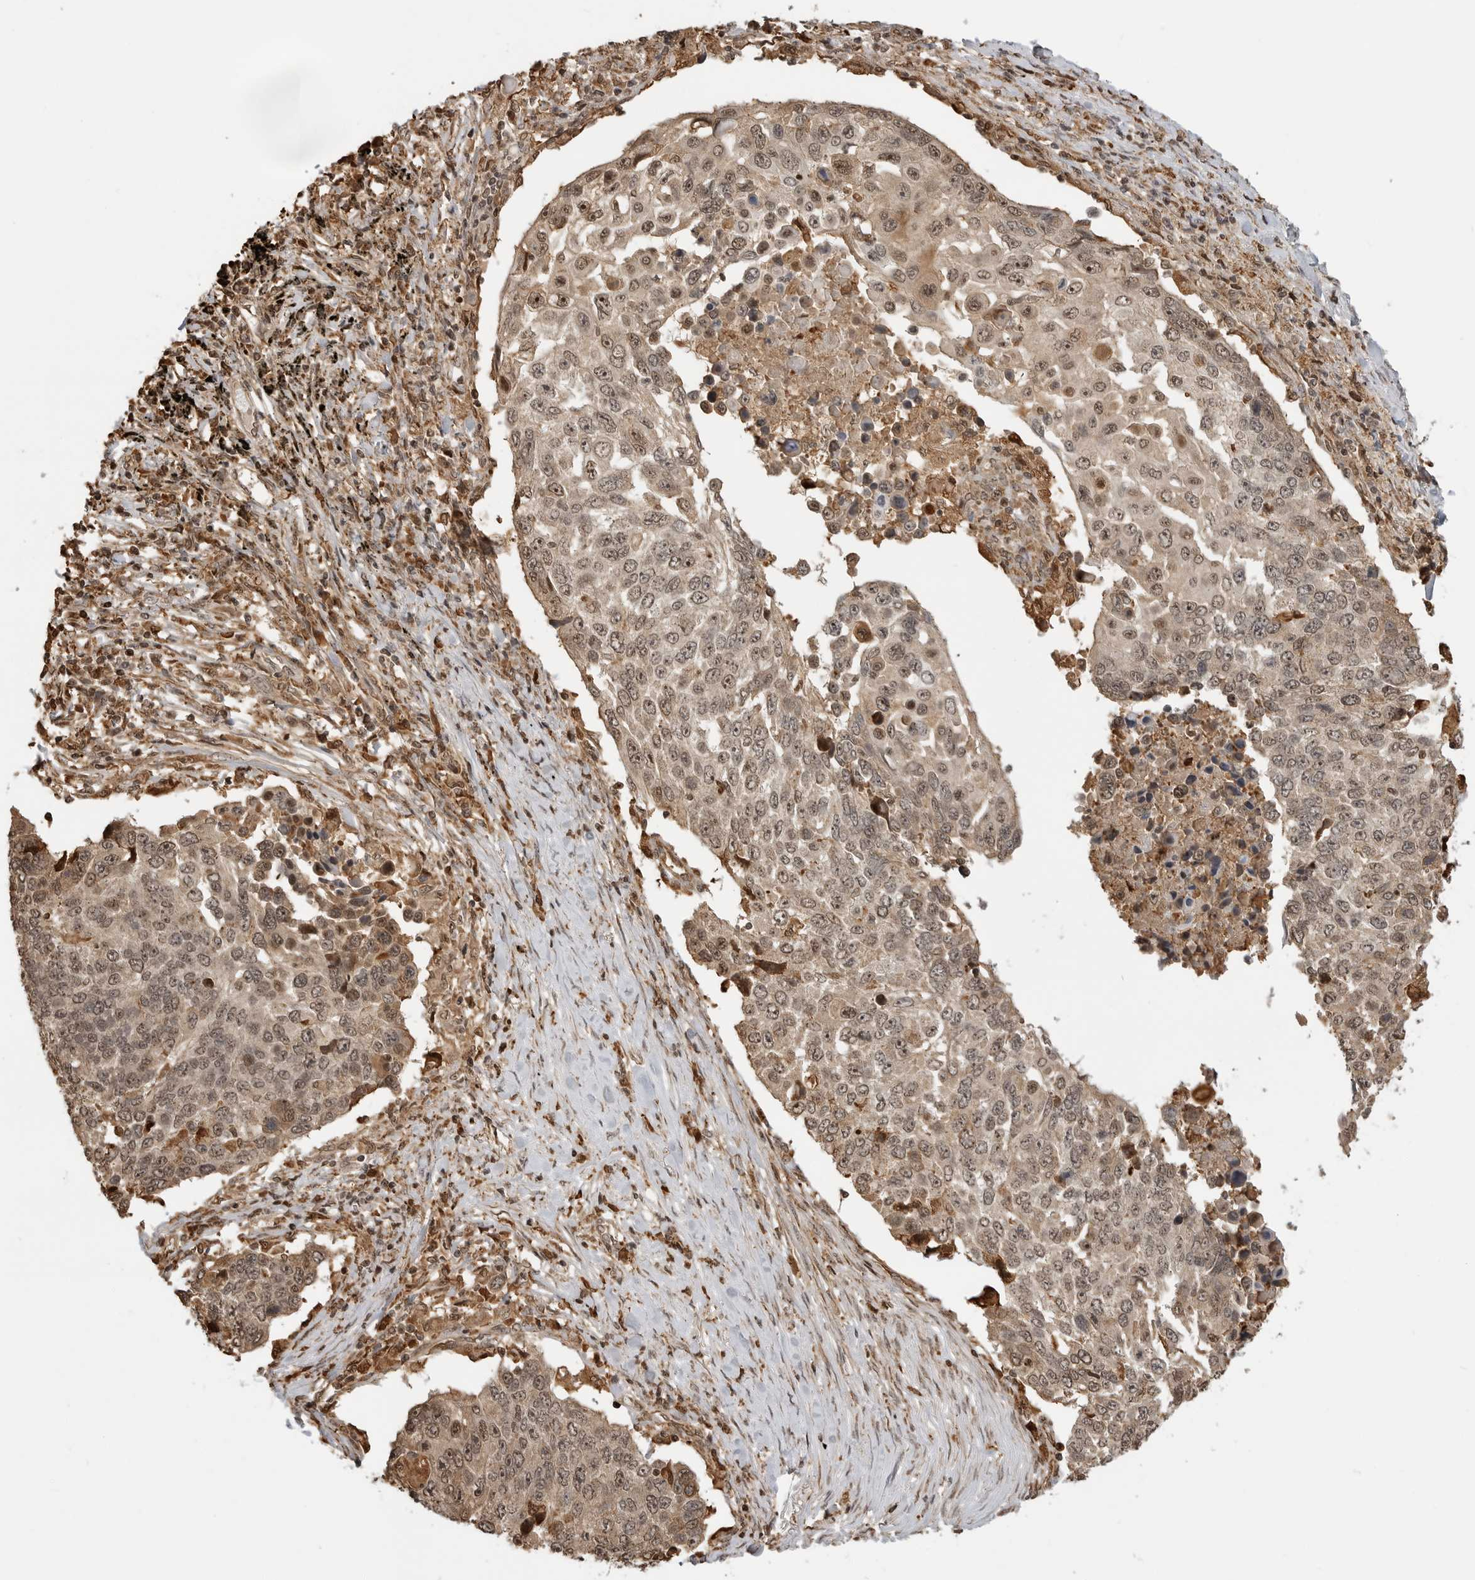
{"staining": {"intensity": "moderate", "quantity": ">75%", "location": "cytoplasmic/membranous,nuclear"}, "tissue": "lung cancer", "cell_type": "Tumor cells", "image_type": "cancer", "snomed": [{"axis": "morphology", "description": "Squamous cell carcinoma, NOS"}, {"axis": "topography", "description": "Lung"}], "caption": "Protein expression analysis of squamous cell carcinoma (lung) displays moderate cytoplasmic/membranous and nuclear positivity in approximately >75% of tumor cells.", "gene": "BMP2K", "patient": {"sex": "male", "age": 66}}